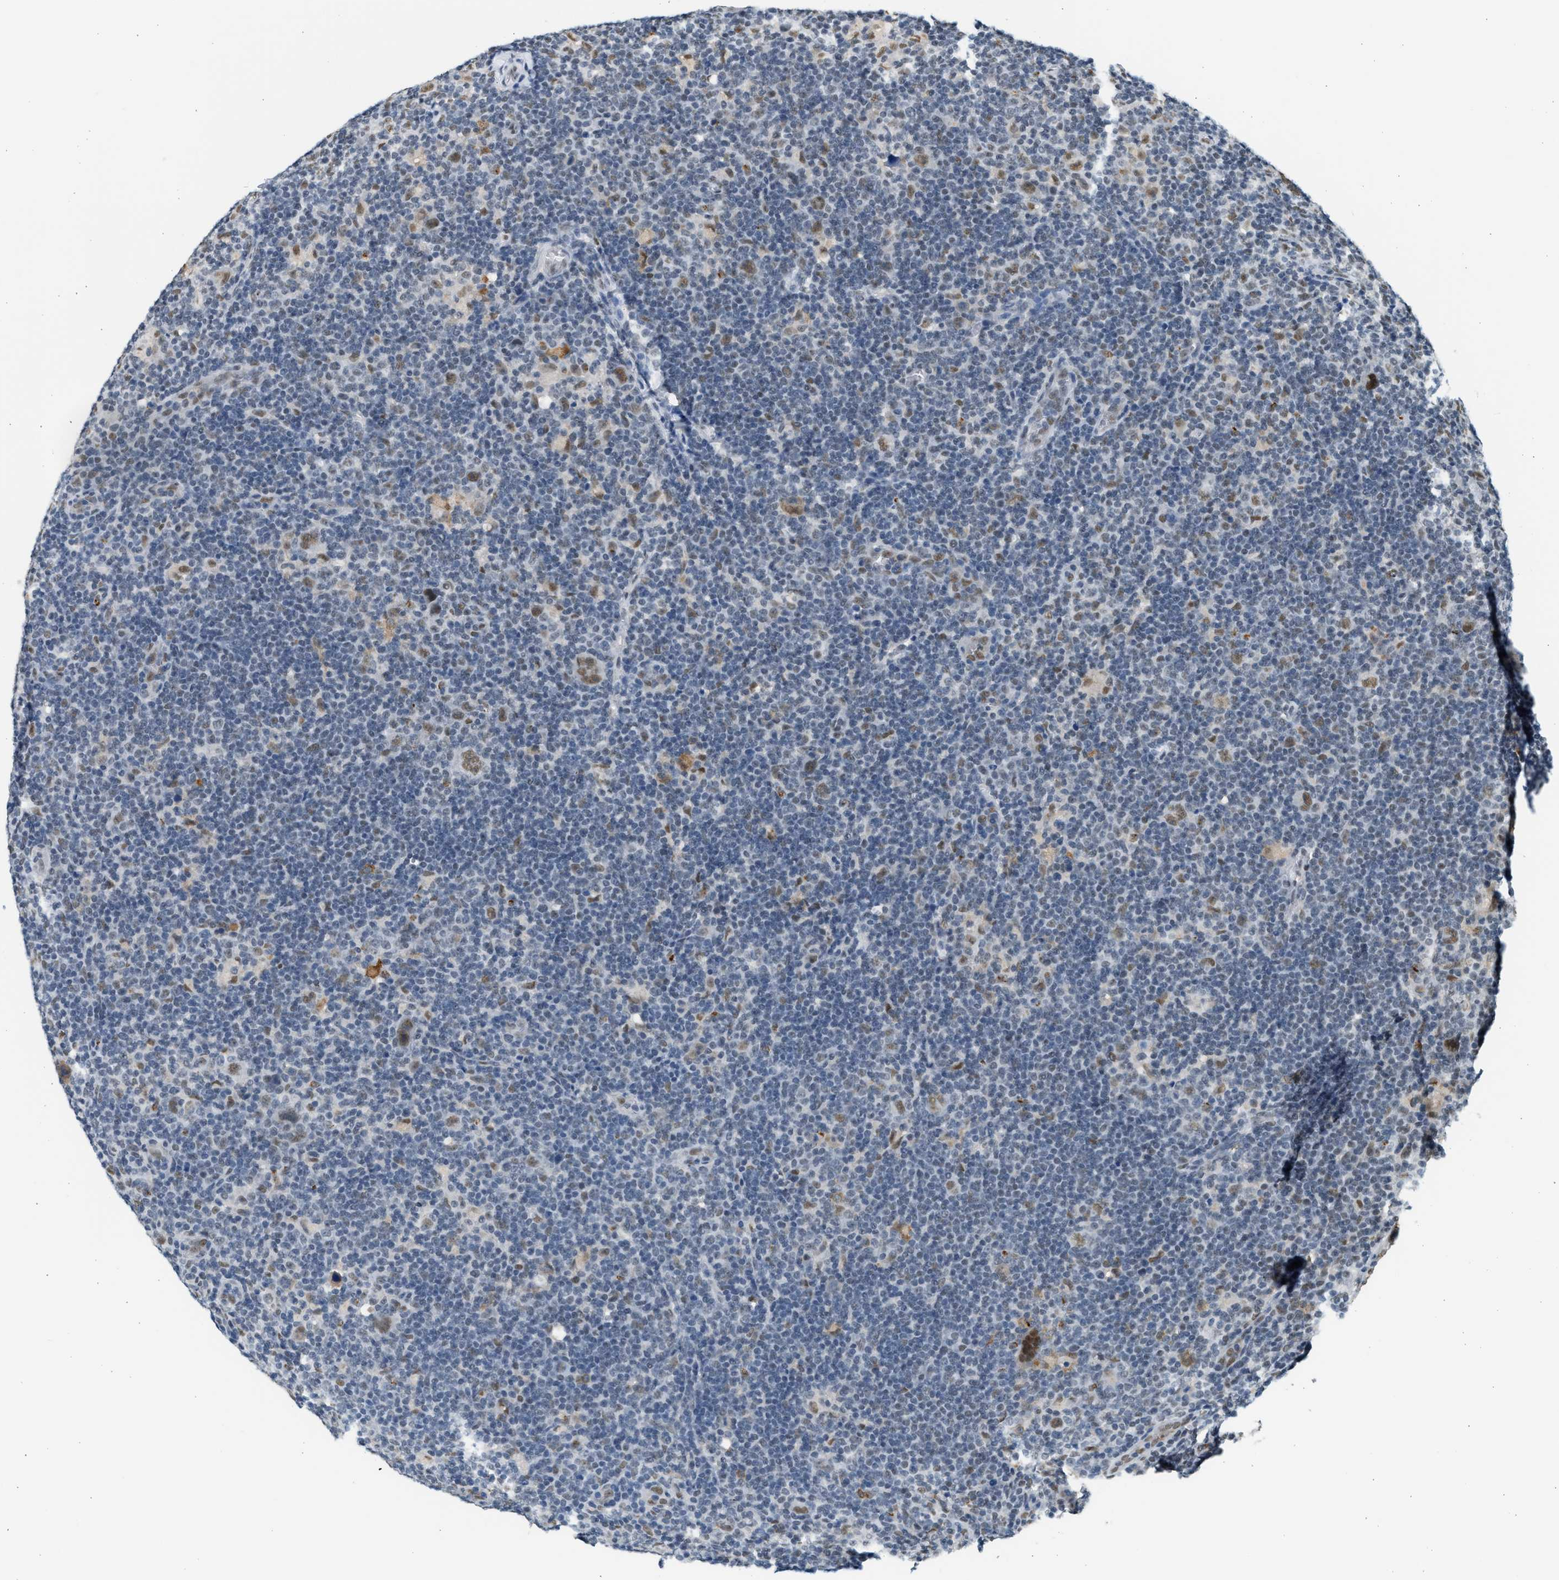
{"staining": {"intensity": "moderate", "quantity": ">75%", "location": "nuclear"}, "tissue": "lymphoma", "cell_type": "Tumor cells", "image_type": "cancer", "snomed": [{"axis": "morphology", "description": "Hodgkin's disease, NOS"}, {"axis": "topography", "description": "Lymph node"}], "caption": "A photomicrograph of human Hodgkin's disease stained for a protein shows moderate nuclear brown staining in tumor cells. (DAB (3,3'-diaminobenzidine) IHC, brown staining for protein, blue staining for nuclei).", "gene": "HIPK1", "patient": {"sex": "female", "age": 57}}